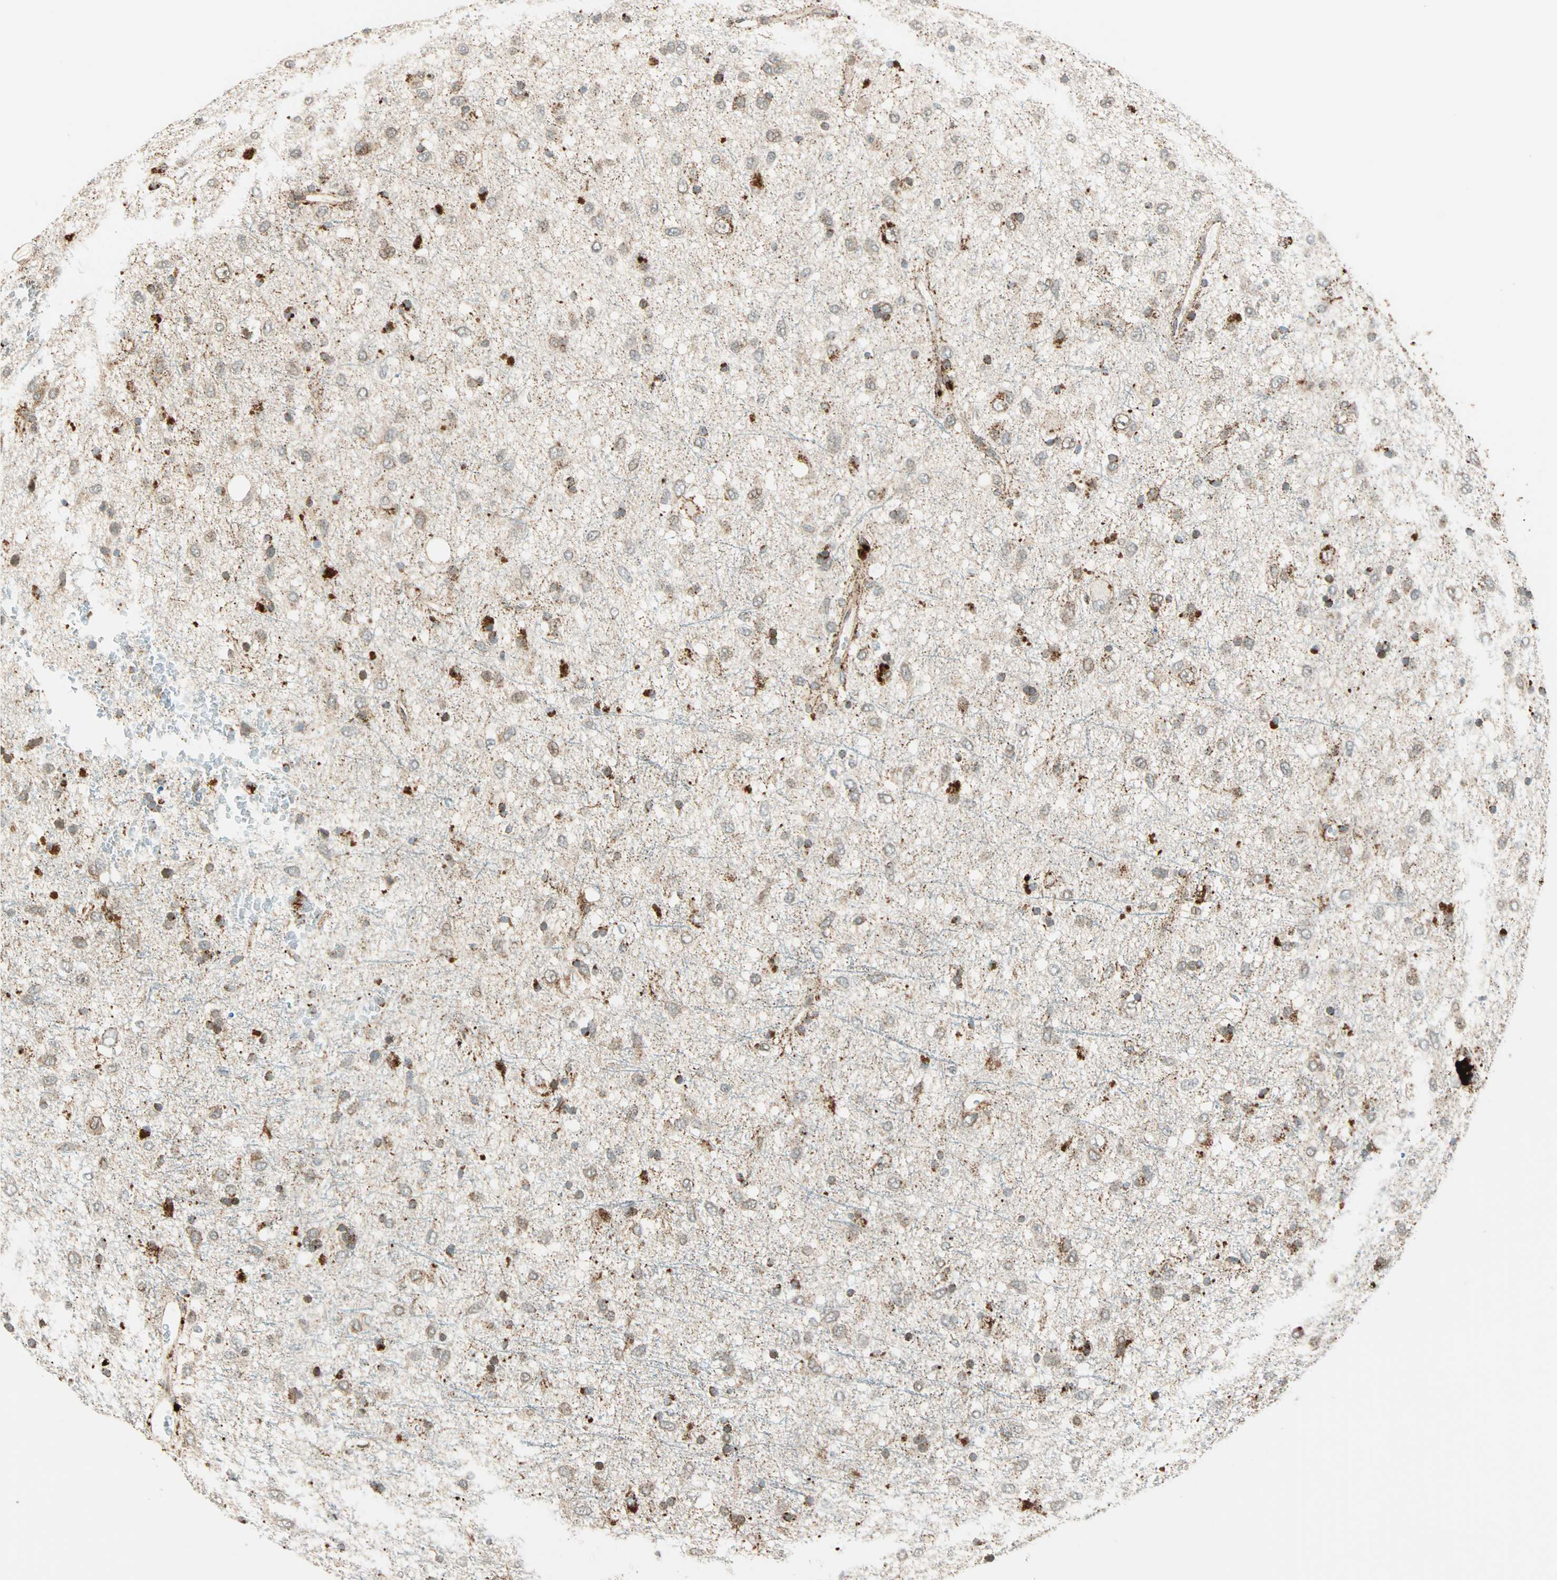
{"staining": {"intensity": "moderate", "quantity": "<25%", "location": "cytoplasmic/membranous"}, "tissue": "glioma", "cell_type": "Tumor cells", "image_type": "cancer", "snomed": [{"axis": "morphology", "description": "Glioma, malignant, Low grade"}, {"axis": "topography", "description": "Brain"}], "caption": "An image showing moderate cytoplasmic/membranous positivity in approximately <25% of tumor cells in malignant low-grade glioma, as visualized by brown immunohistochemical staining.", "gene": "SPRY4", "patient": {"sex": "male", "age": 77}}